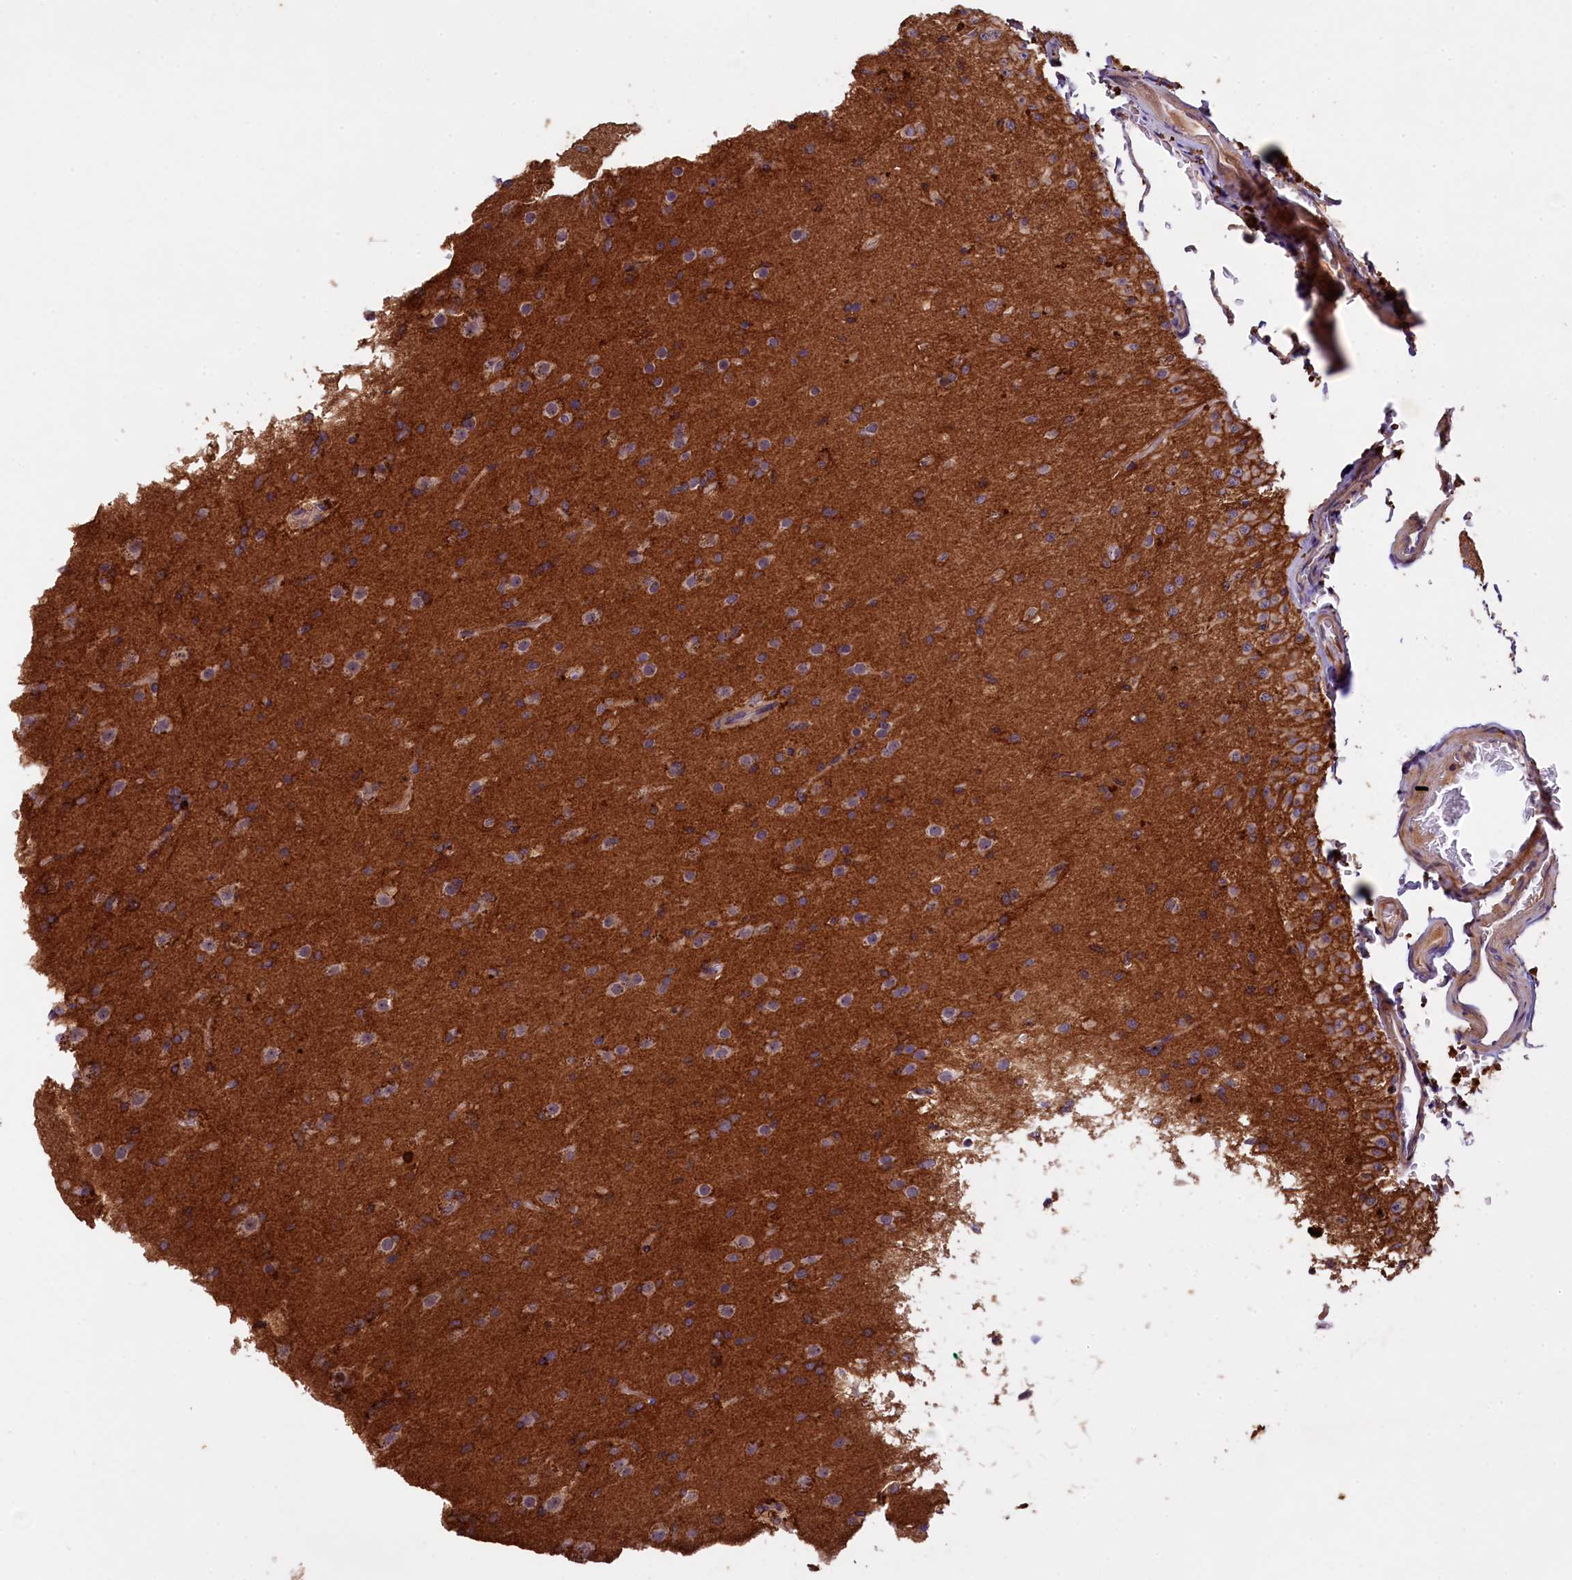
{"staining": {"intensity": "moderate", "quantity": "<25%", "location": "cytoplasmic/membranous"}, "tissue": "glioma", "cell_type": "Tumor cells", "image_type": "cancer", "snomed": [{"axis": "morphology", "description": "Glioma, malignant, Low grade"}, {"axis": "topography", "description": "Brain"}], "caption": "Malignant glioma (low-grade) stained with immunohistochemistry exhibits moderate cytoplasmic/membranous staining in approximately <25% of tumor cells. The staining was performed using DAB (3,3'-diaminobenzidine), with brown indicating positive protein expression. Nuclei are stained blue with hematoxylin.", "gene": "PLXNB1", "patient": {"sex": "male", "age": 65}}